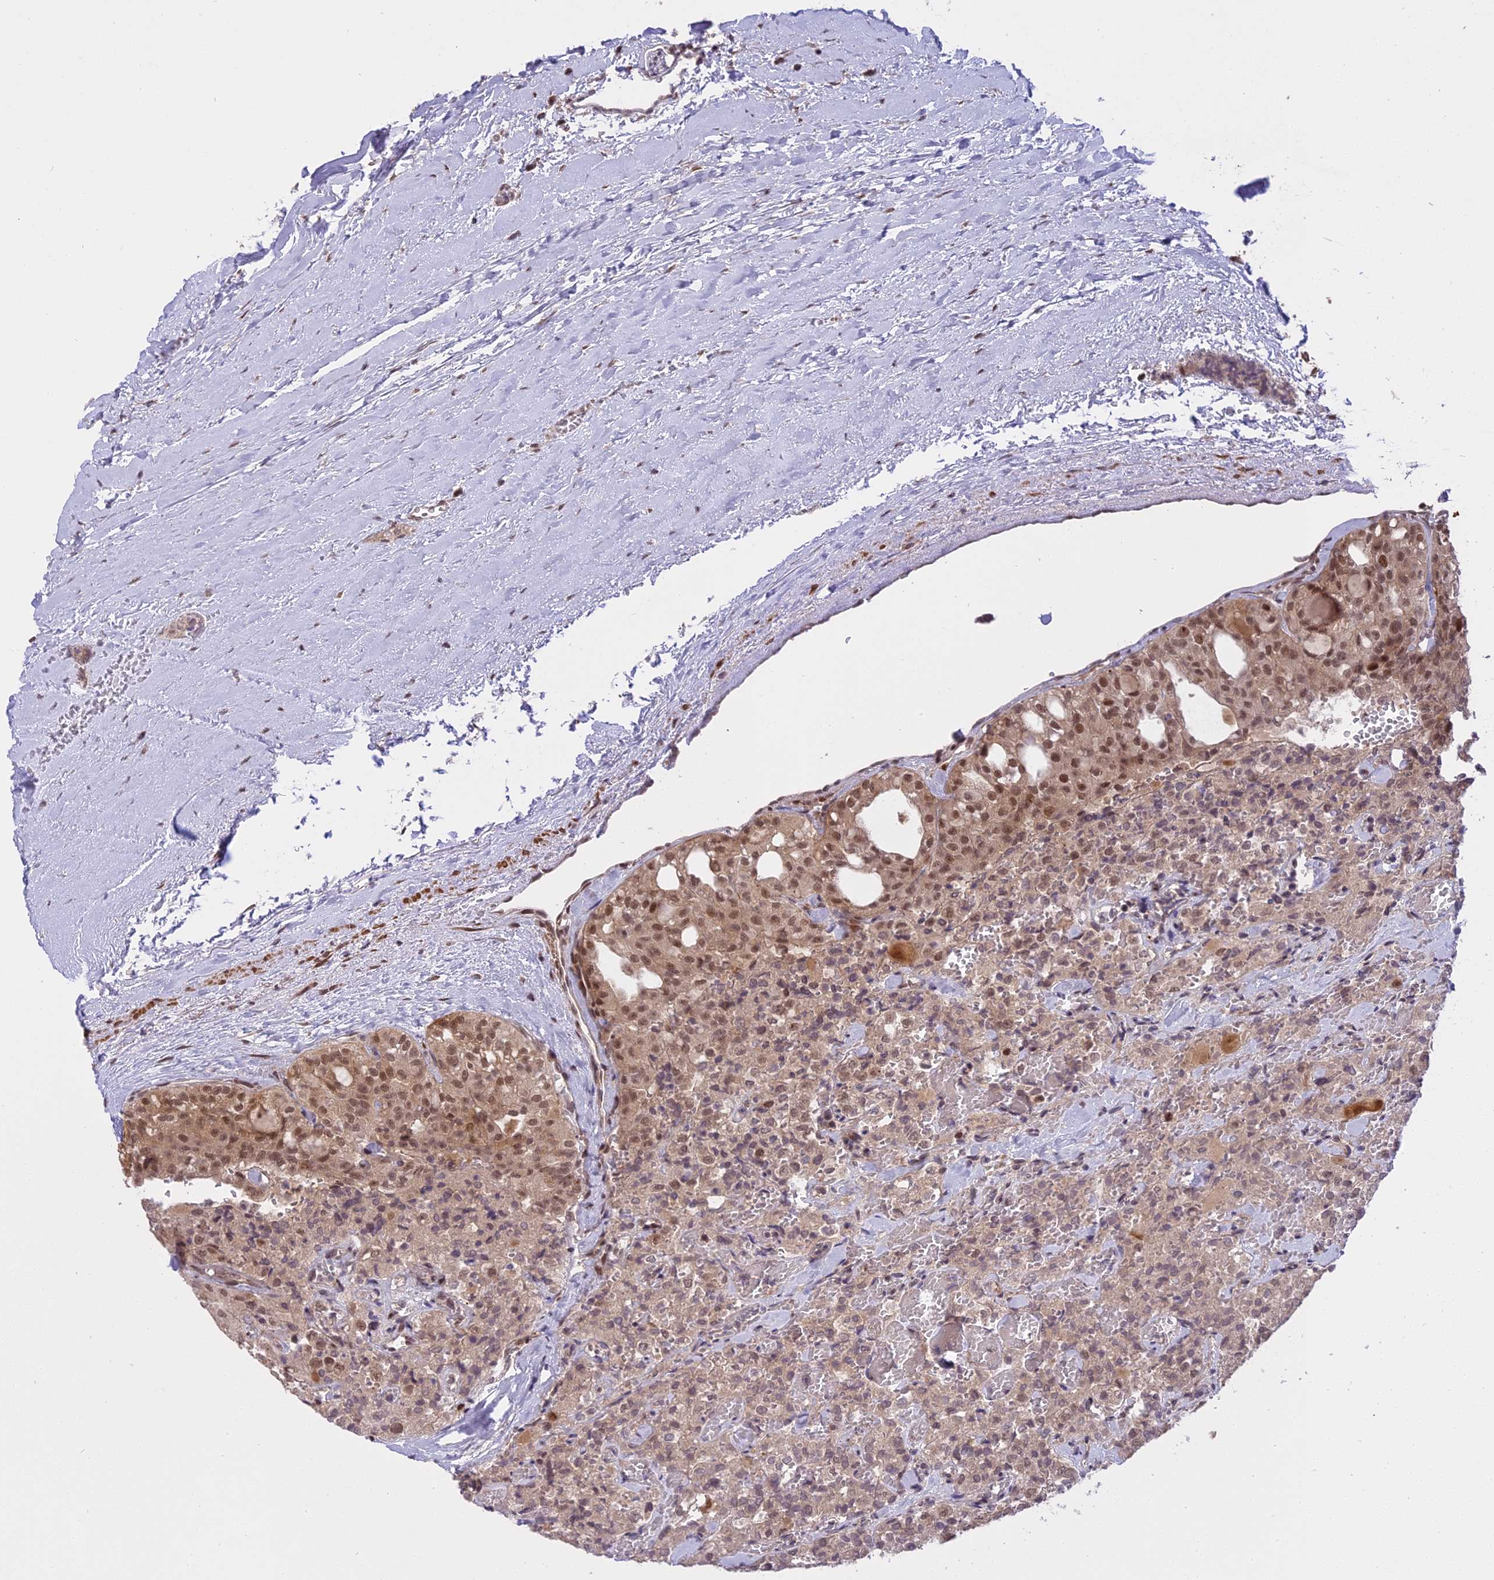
{"staining": {"intensity": "moderate", "quantity": ">75%", "location": "nuclear"}, "tissue": "thyroid cancer", "cell_type": "Tumor cells", "image_type": "cancer", "snomed": [{"axis": "morphology", "description": "Follicular adenoma carcinoma, NOS"}, {"axis": "topography", "description": "Thyroid gland"}], "caption": "Human thyroid cancer stained with a protein marker demonstrates moderate staining in tumor cells.", "gene": "PRELID2", "patient": {"sex": "male", "age": 75}}